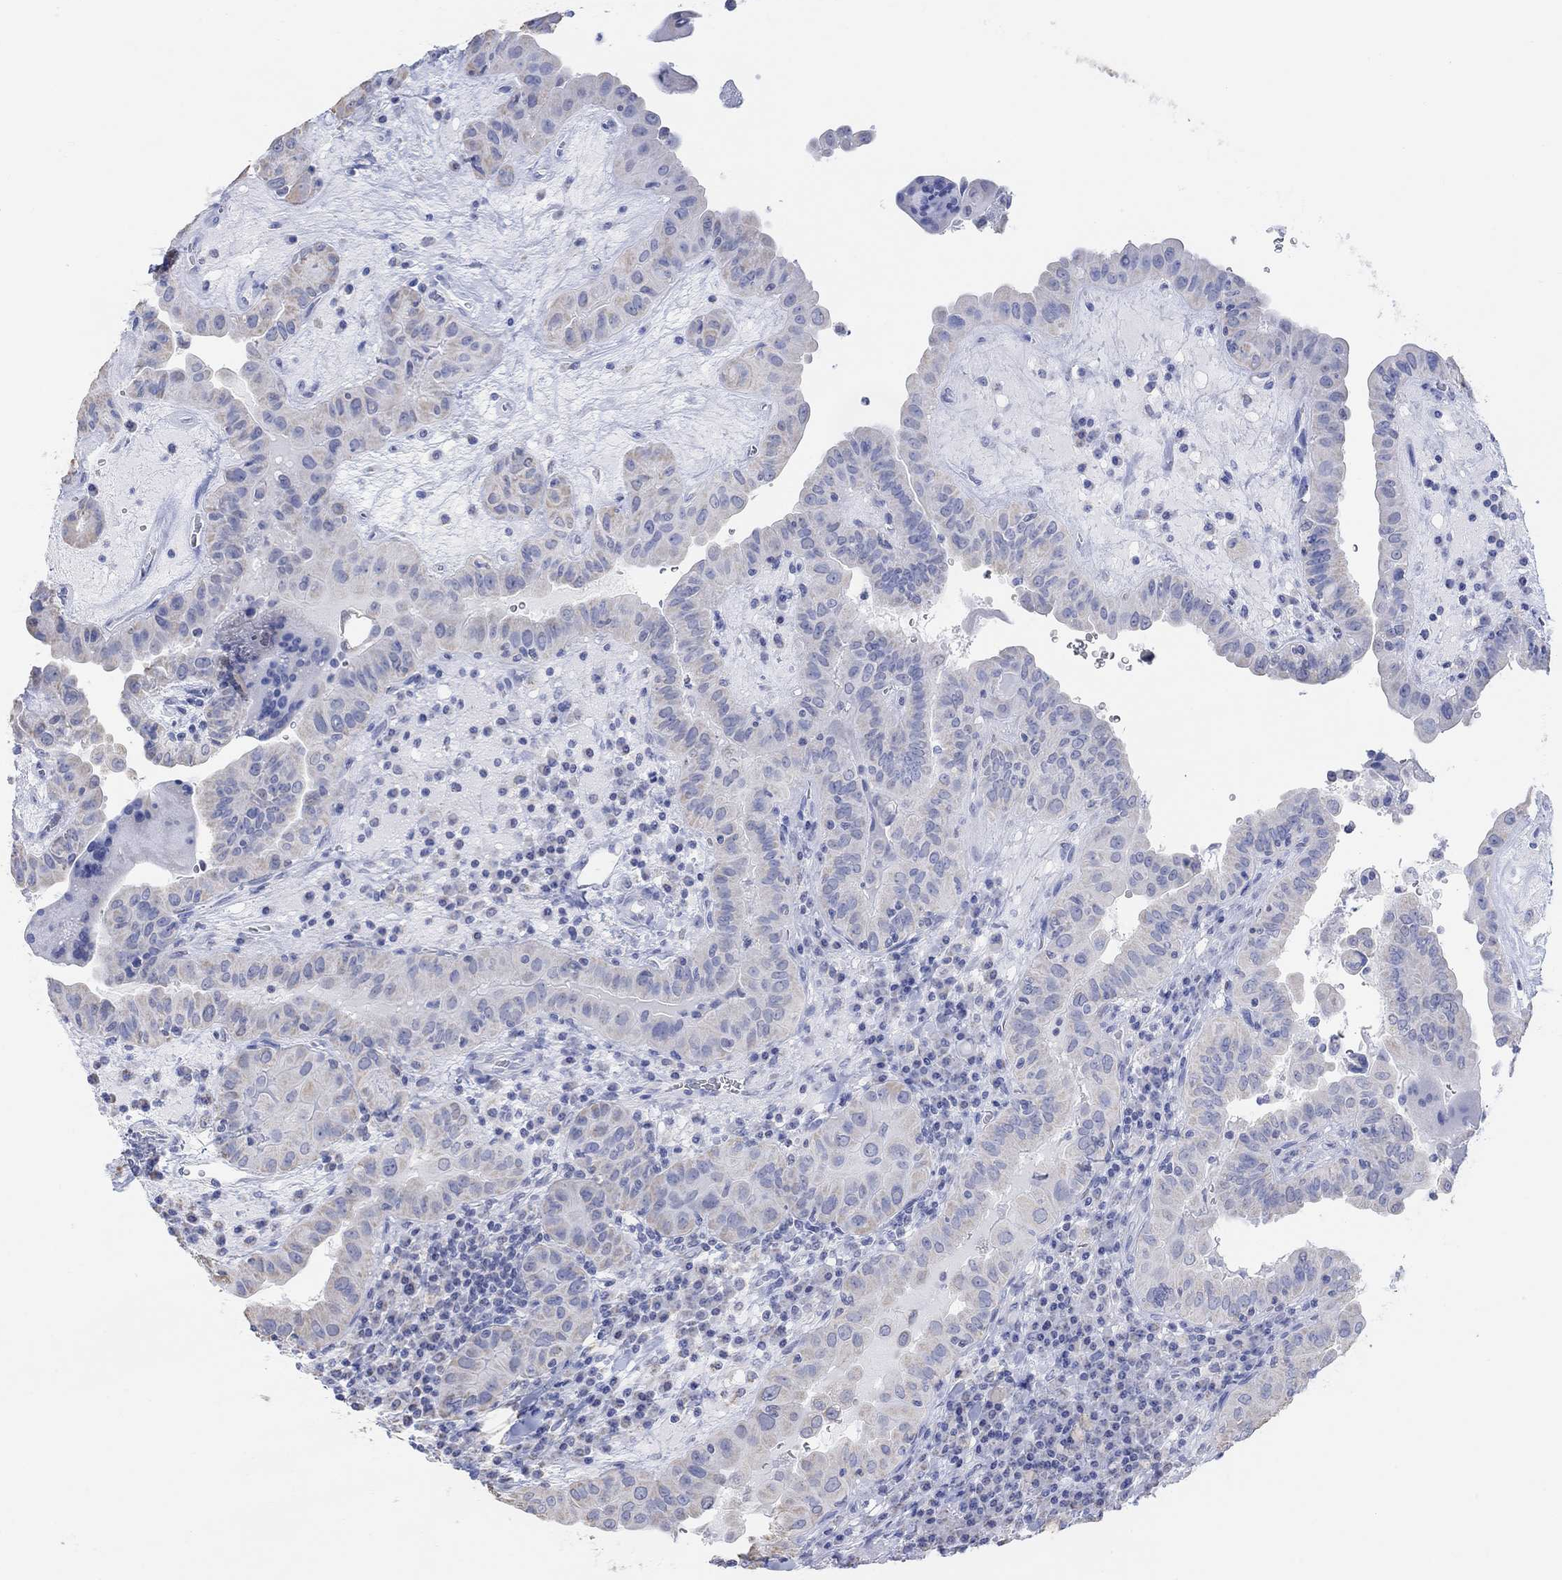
{"staining": {"intensity": "negative", "quantity": "none", "location": "none"}, "tissue": "thyroid cancer", "cell_type": "Tumor cells", "image_type": "cancer", "snomed": [{"axis": "morphology", "description": "Papillary adenocarcinoma, NOS"}, {"axis": "topography", "description": "Thyroid gland"}], "caption": "IHC of papillary adenocarcinoma (thyroid) demonstrates no positivity in tumor cells.", "gene": "SYT12", "patient": {"sex": "female", "age": 37}}